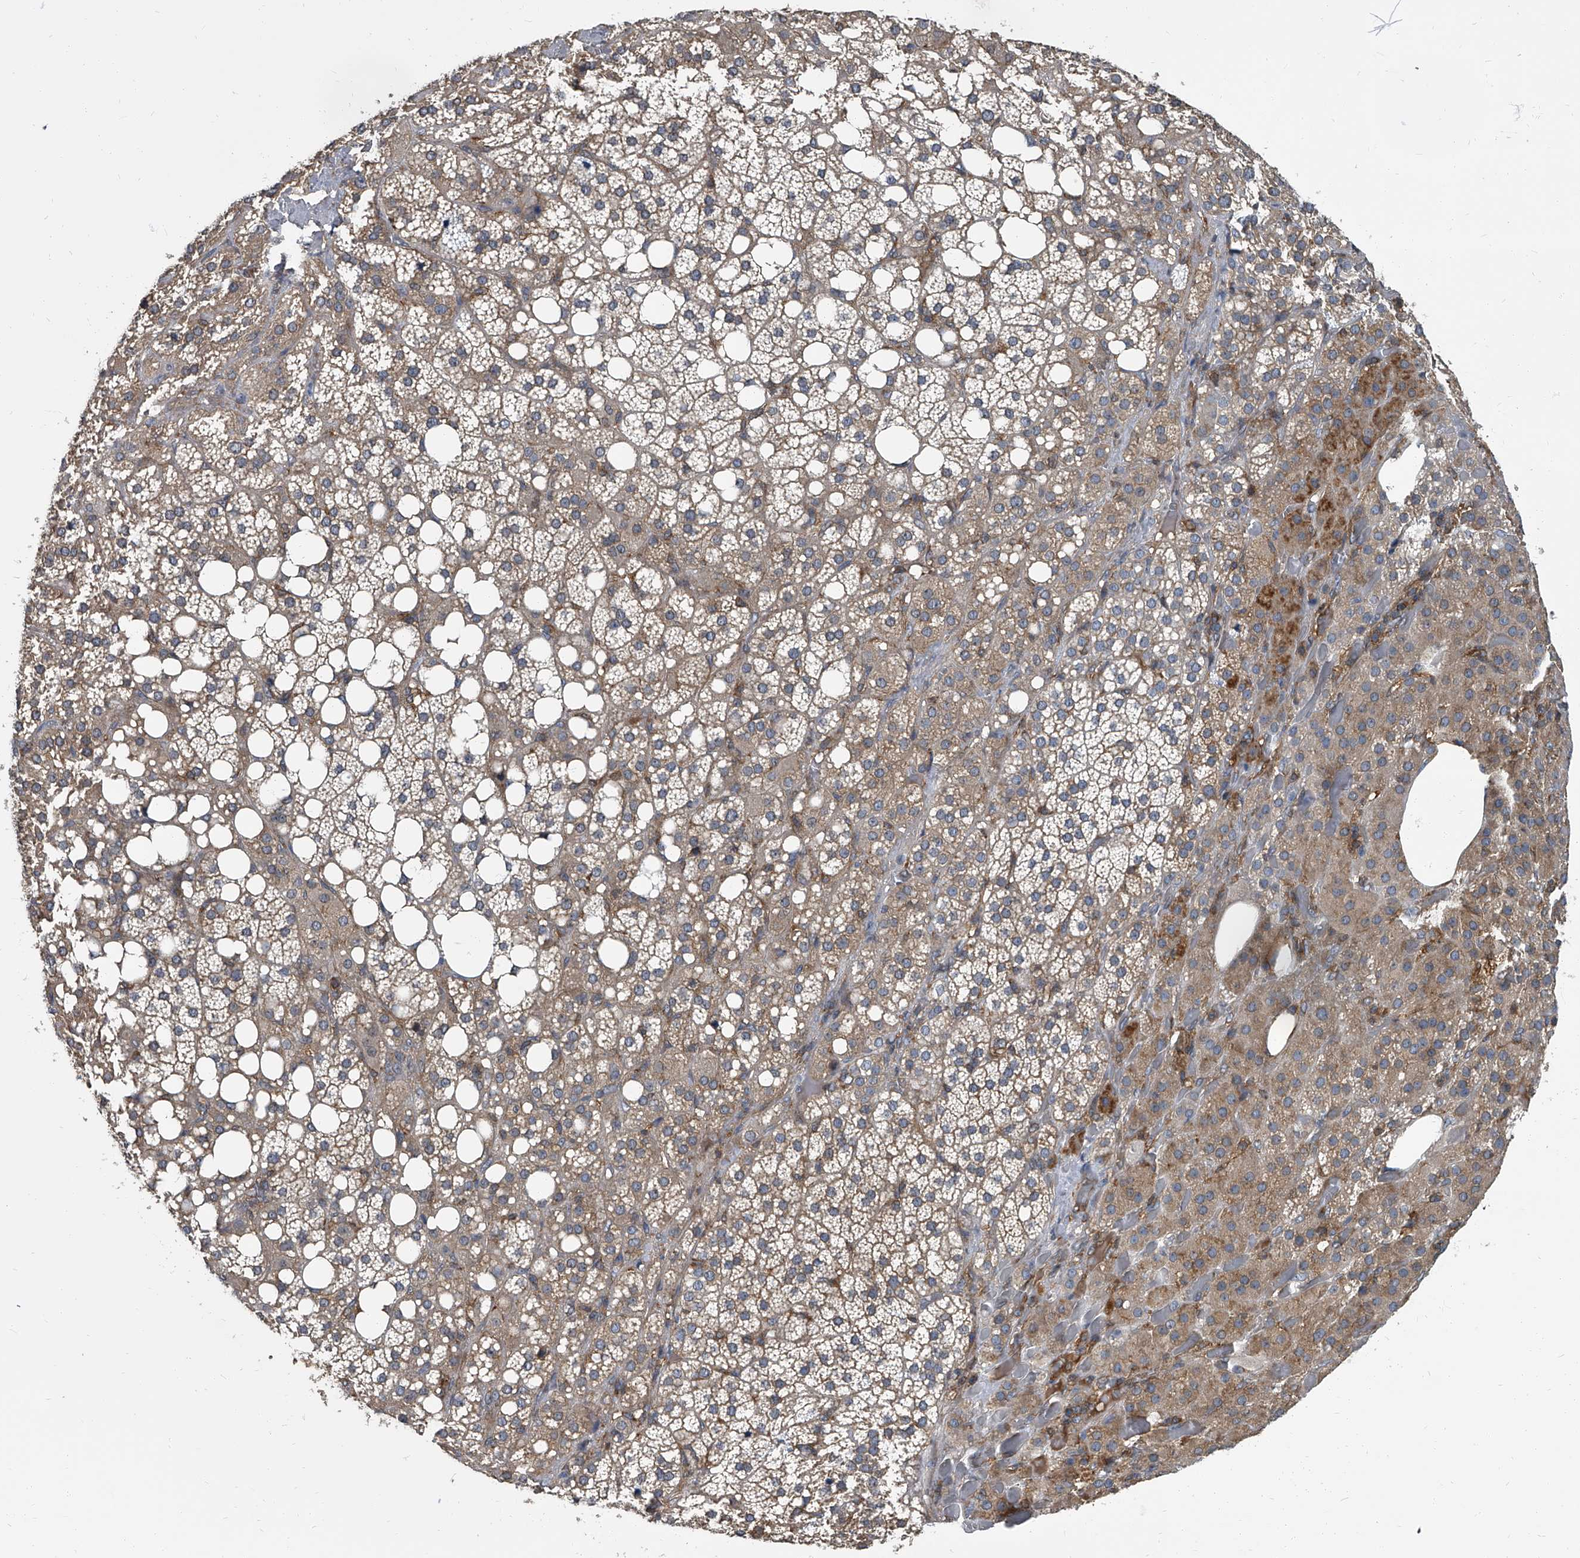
{"staining": {"intensity": "moderate", "quantity": ">75%", "location": "cytoplasmic/membranous"}, "tissue": "adrenal gland", "cell_type": "Glandular cells", "image_type": "normal", "snomed": [{"axis": "morphology", "description": "Normal tissue, NOS"}, {"axis": "topography", "description": "Adrenal gland"}], "caption": "Normal adrenal gland displays moderate cytoplasmic/membranous staining in about >75% of glandular cells, visualized by immunohistochemistry.", "gene": "CDV3", "patient": {"sex": "female", "age": 59}}